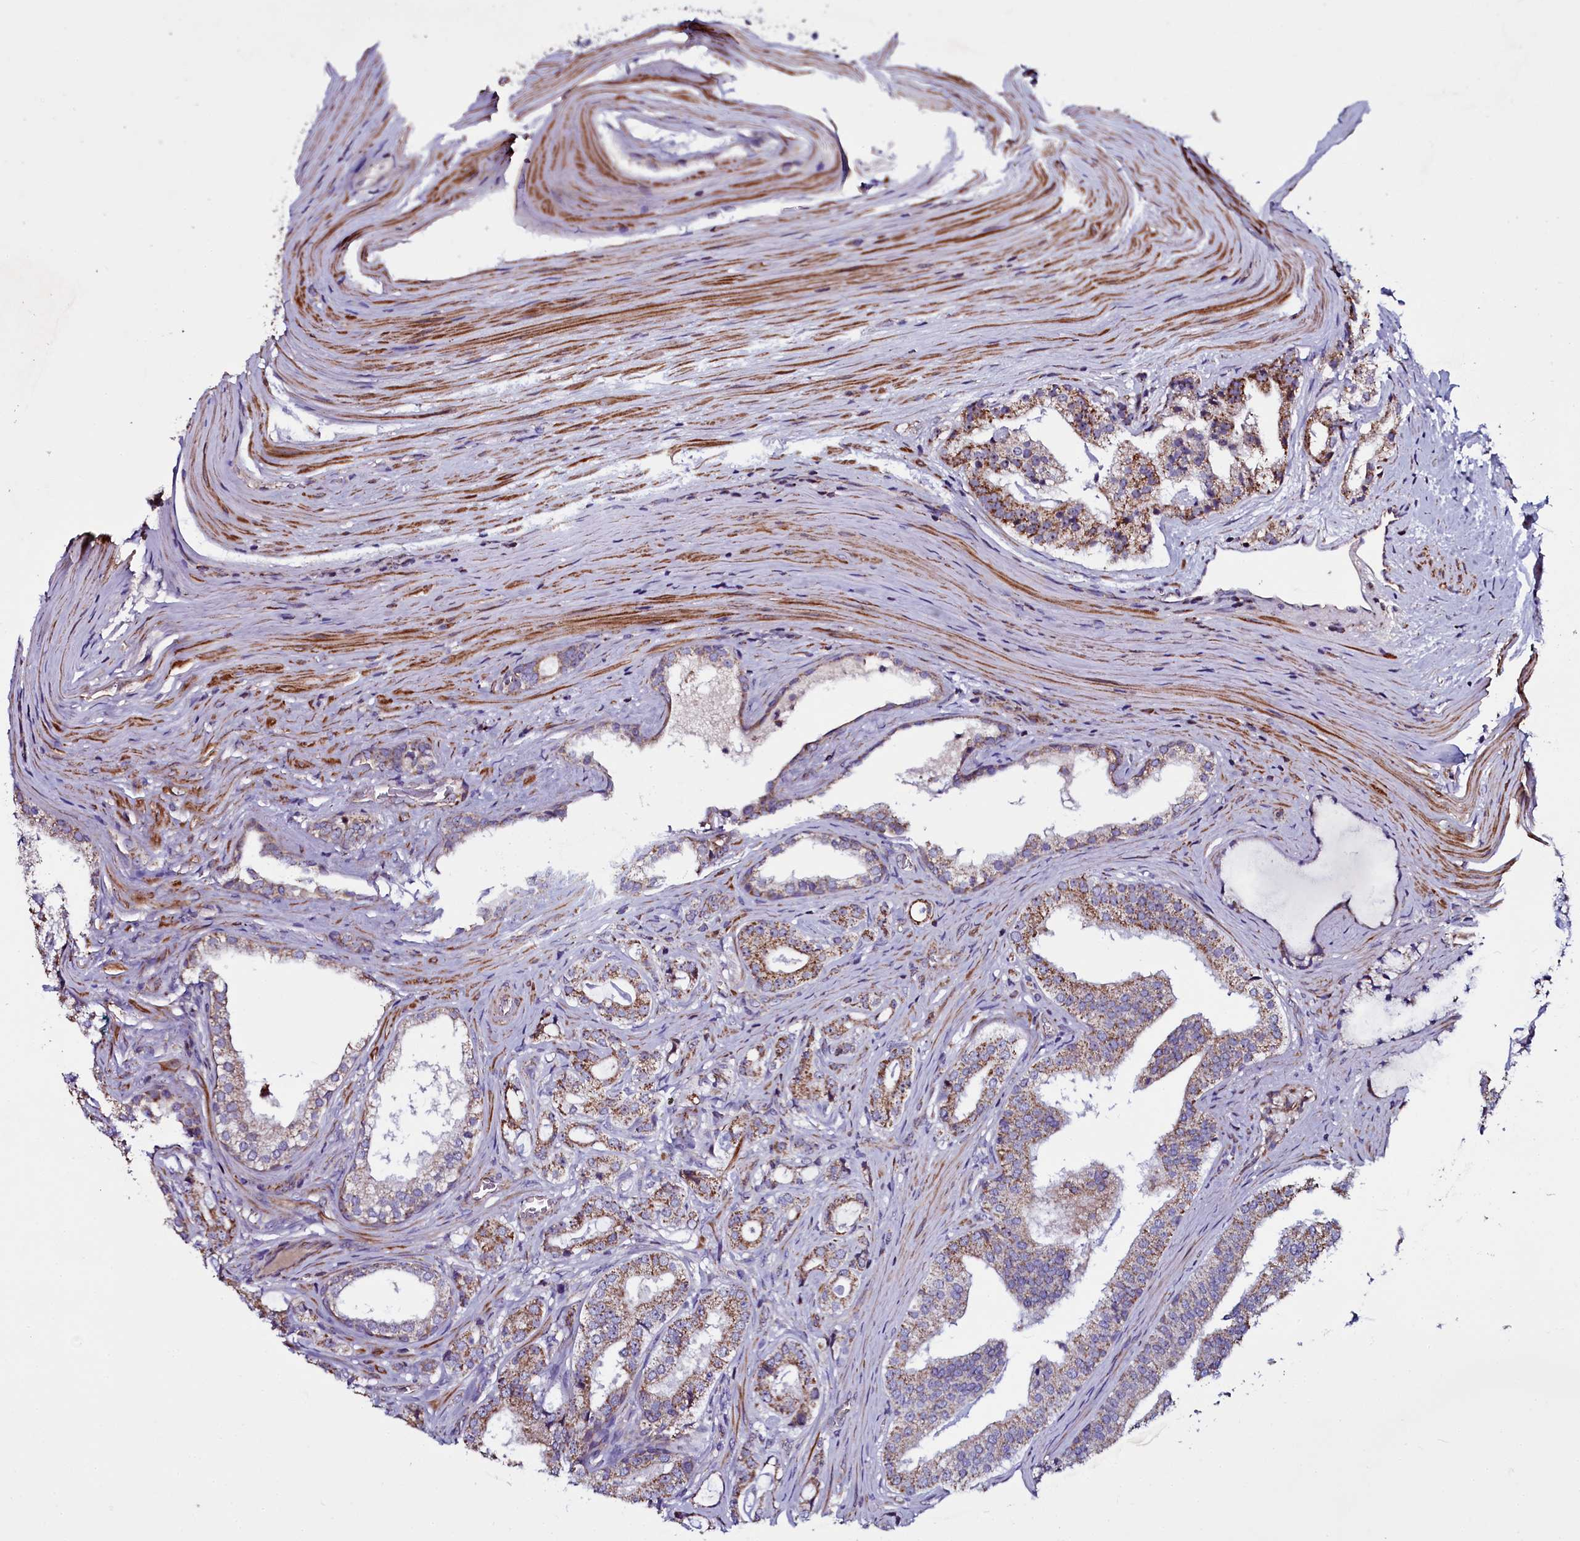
{"staining": {"intensity": "moderate", "quantity": ">75%", "location": "cytoplasmic/membranous"}, "tissue": "prostate cancer", "cell_type": "Tumor cells", "image_type": "cancer", "snomed": [{"axis": "morphology", "description": "Adenocarcinoma, High grade"}, {"axis": "topography", "description": "Prostate"}], "caption": "A medium amount of moderate cytoplasmic/membranous expression is appreciated in approximately >75% of tumor cells in prostate cancer tissue.", "gene": "NAA80", "patient": {"sex": "male", "age": 63}}